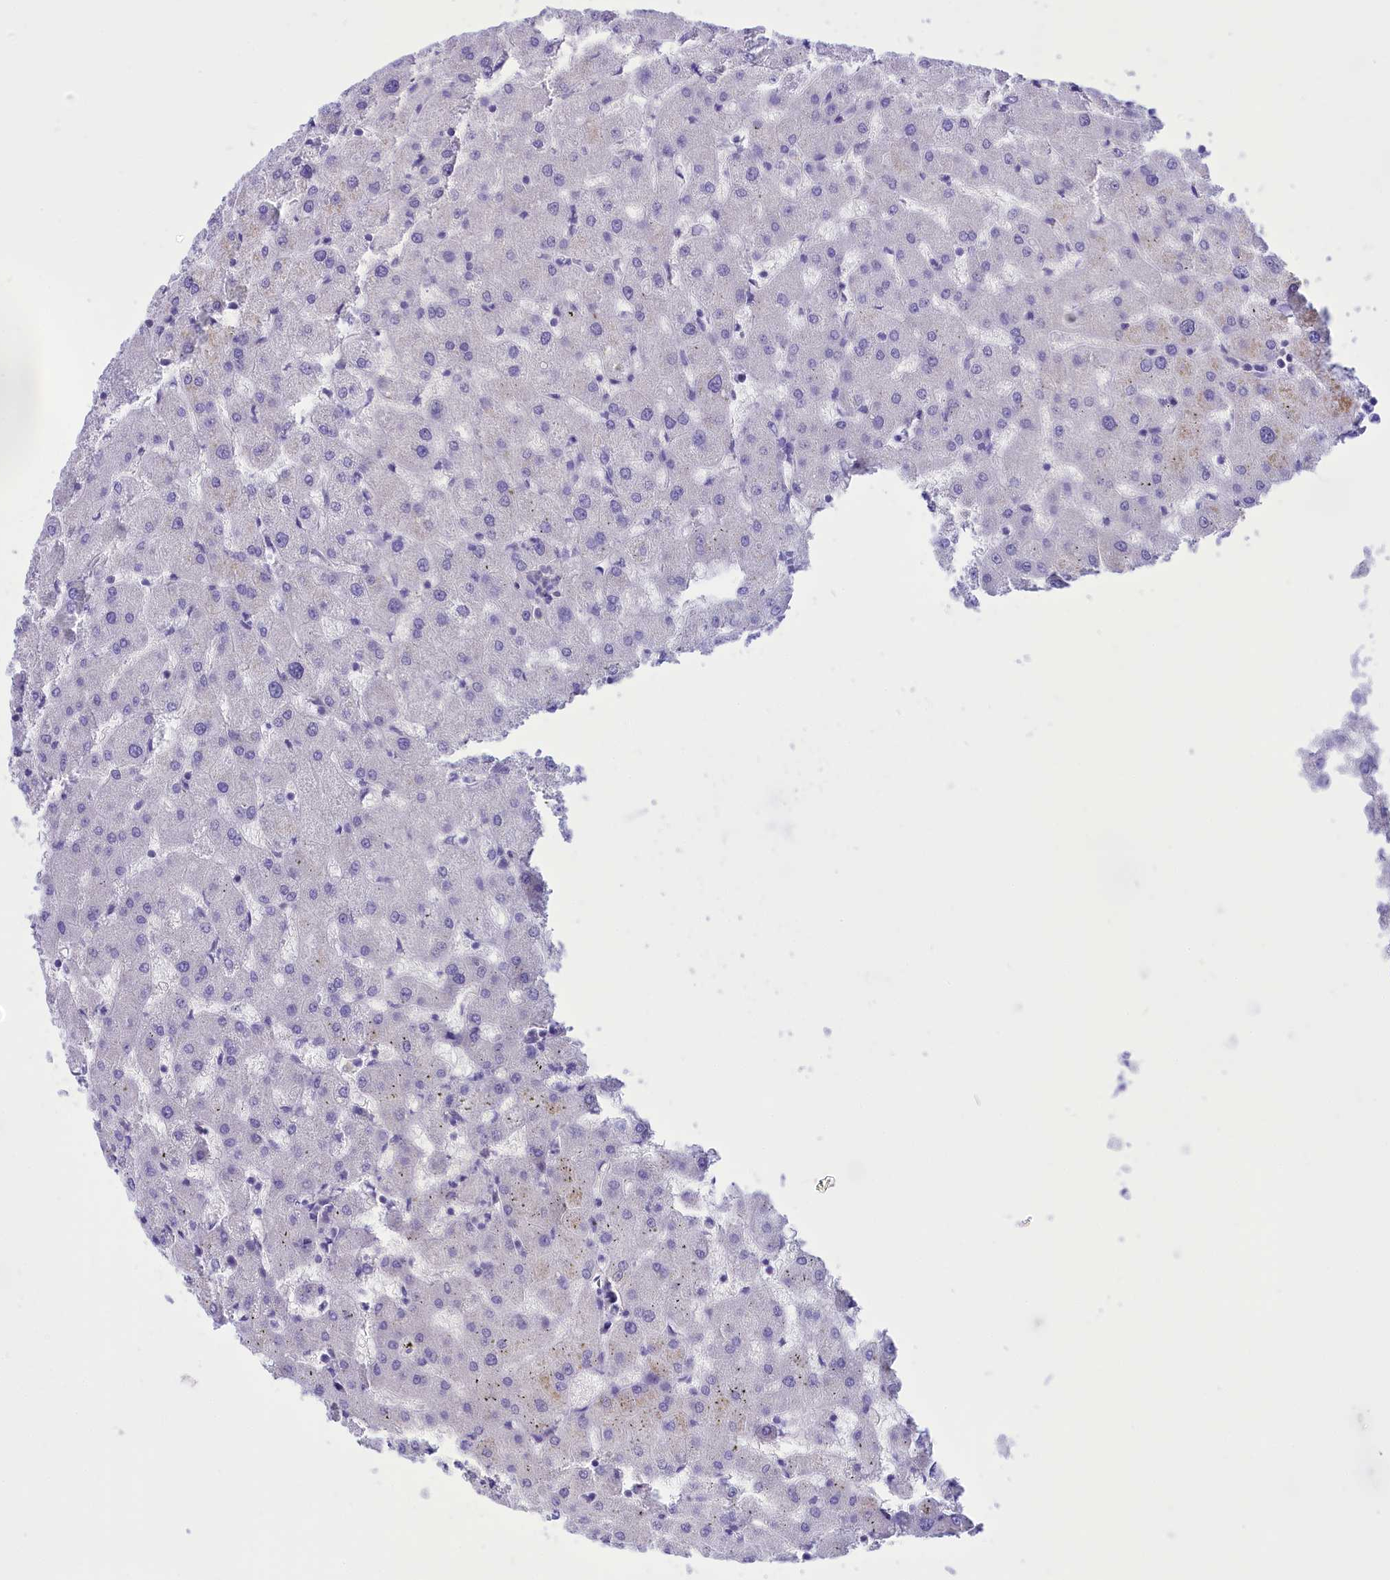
{"staining": {"intensity": "negative", "quantity": "none", "location": "none"}, "tissue": "liver", "cell_type": "Cholangiocytes", "image_type": "normal", "snomed": [{"axis": "morphology", "description": "Normal tissue, NOS"}, {"axis": "topography", "description": "Liver"}], "caption": "This is an immunohistochemistry micrograph of unremarkable human liver. There is no staining in cholangiocytes.", "gene": "DCAF16", "patient": {"sex": "female", "age": 63}}